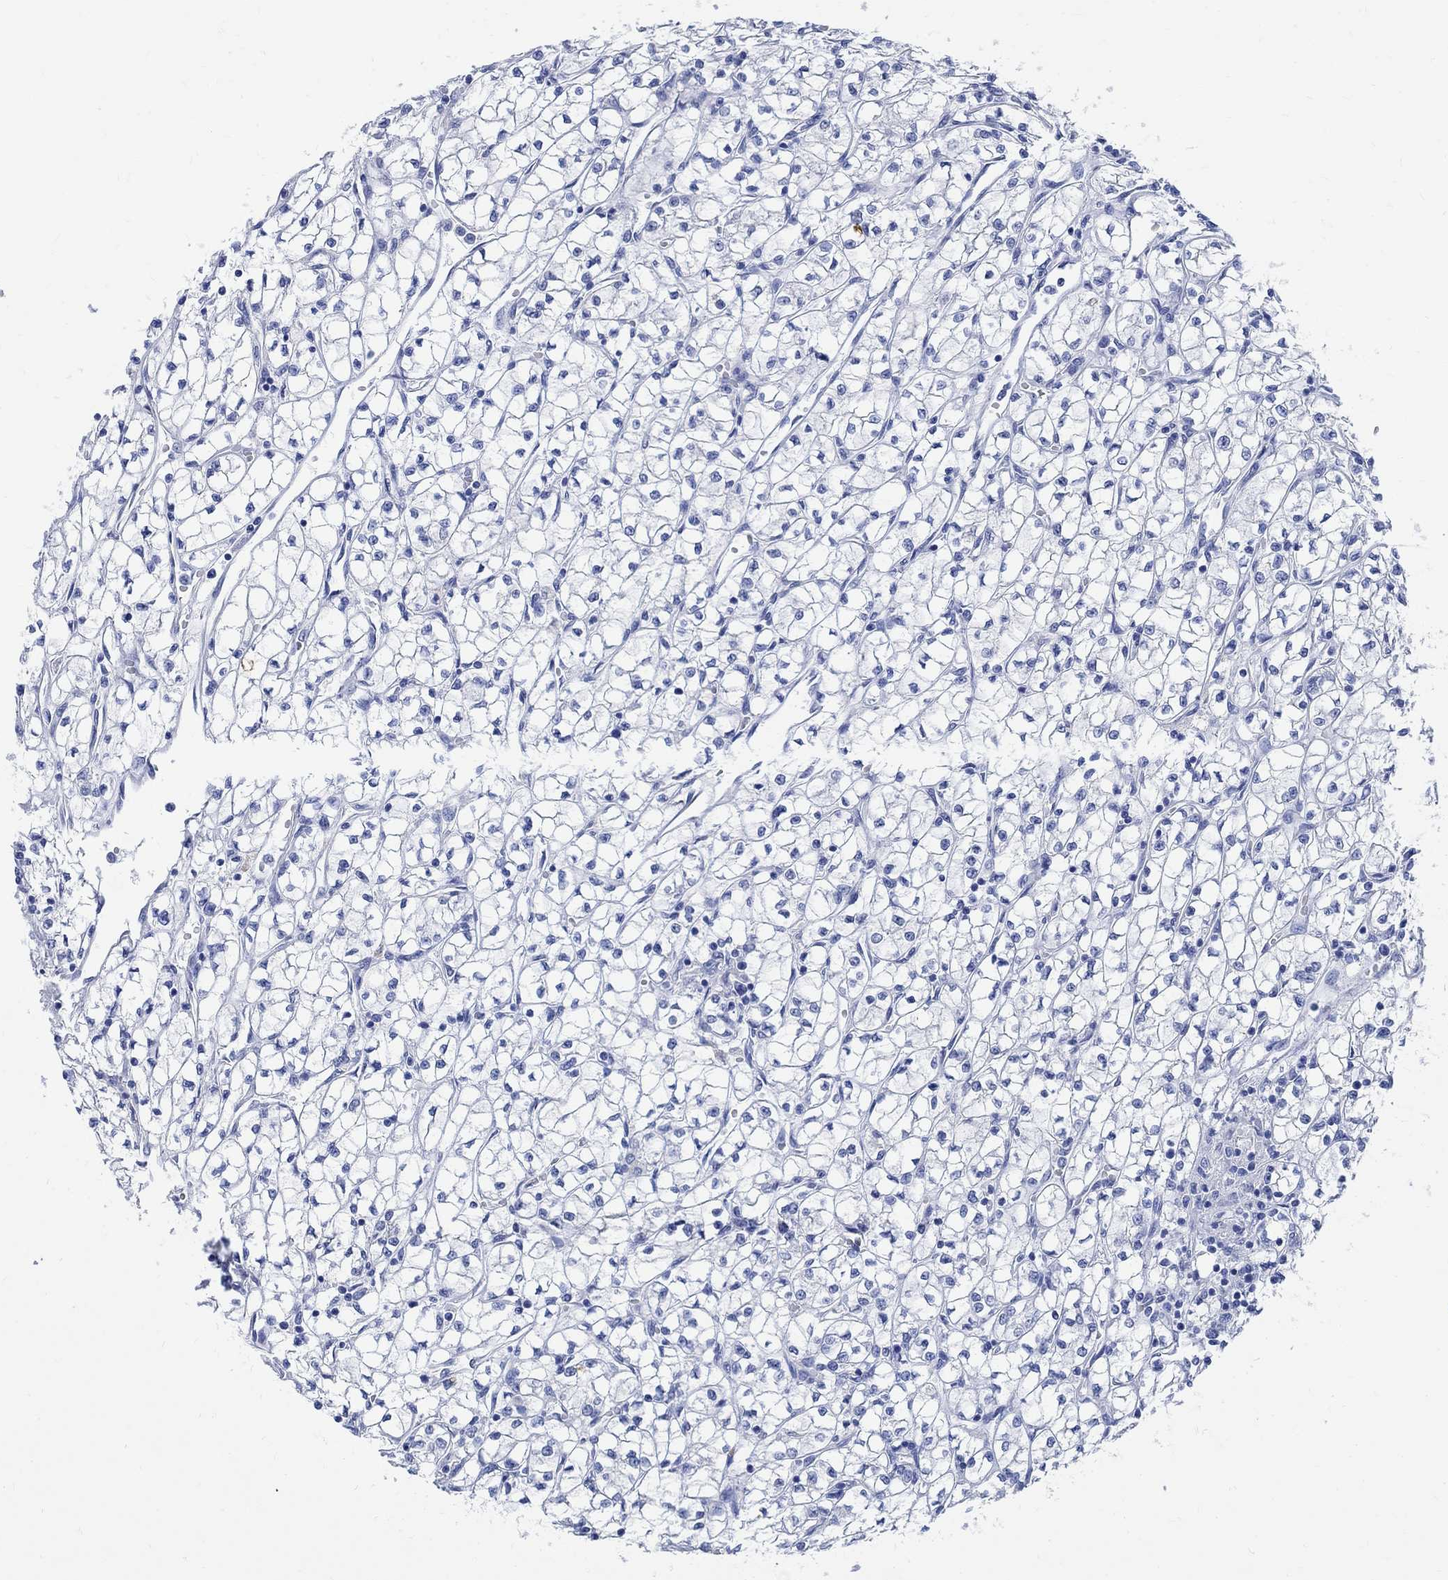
{"staining": {"intensity": "negative", "quantity": "none", "location": "none"}, "tissue": "renal cancer", "cell_type": "Tumor cells", "image_type": "cancer", "snomed": [{"axis": "morphology", "description": "Adenocarcinoma, NOS"}, {"axis": "topography", "description": "Kidney"}], "caption": "Immunohistochemistry image of neoplastic tissue: human adenocarcinoma (renal) stained with DAB shows no significant protein positivity in tumor cells.", "gene": "CAMK2N1", "patient": {"sex": "female", "age": 64}}